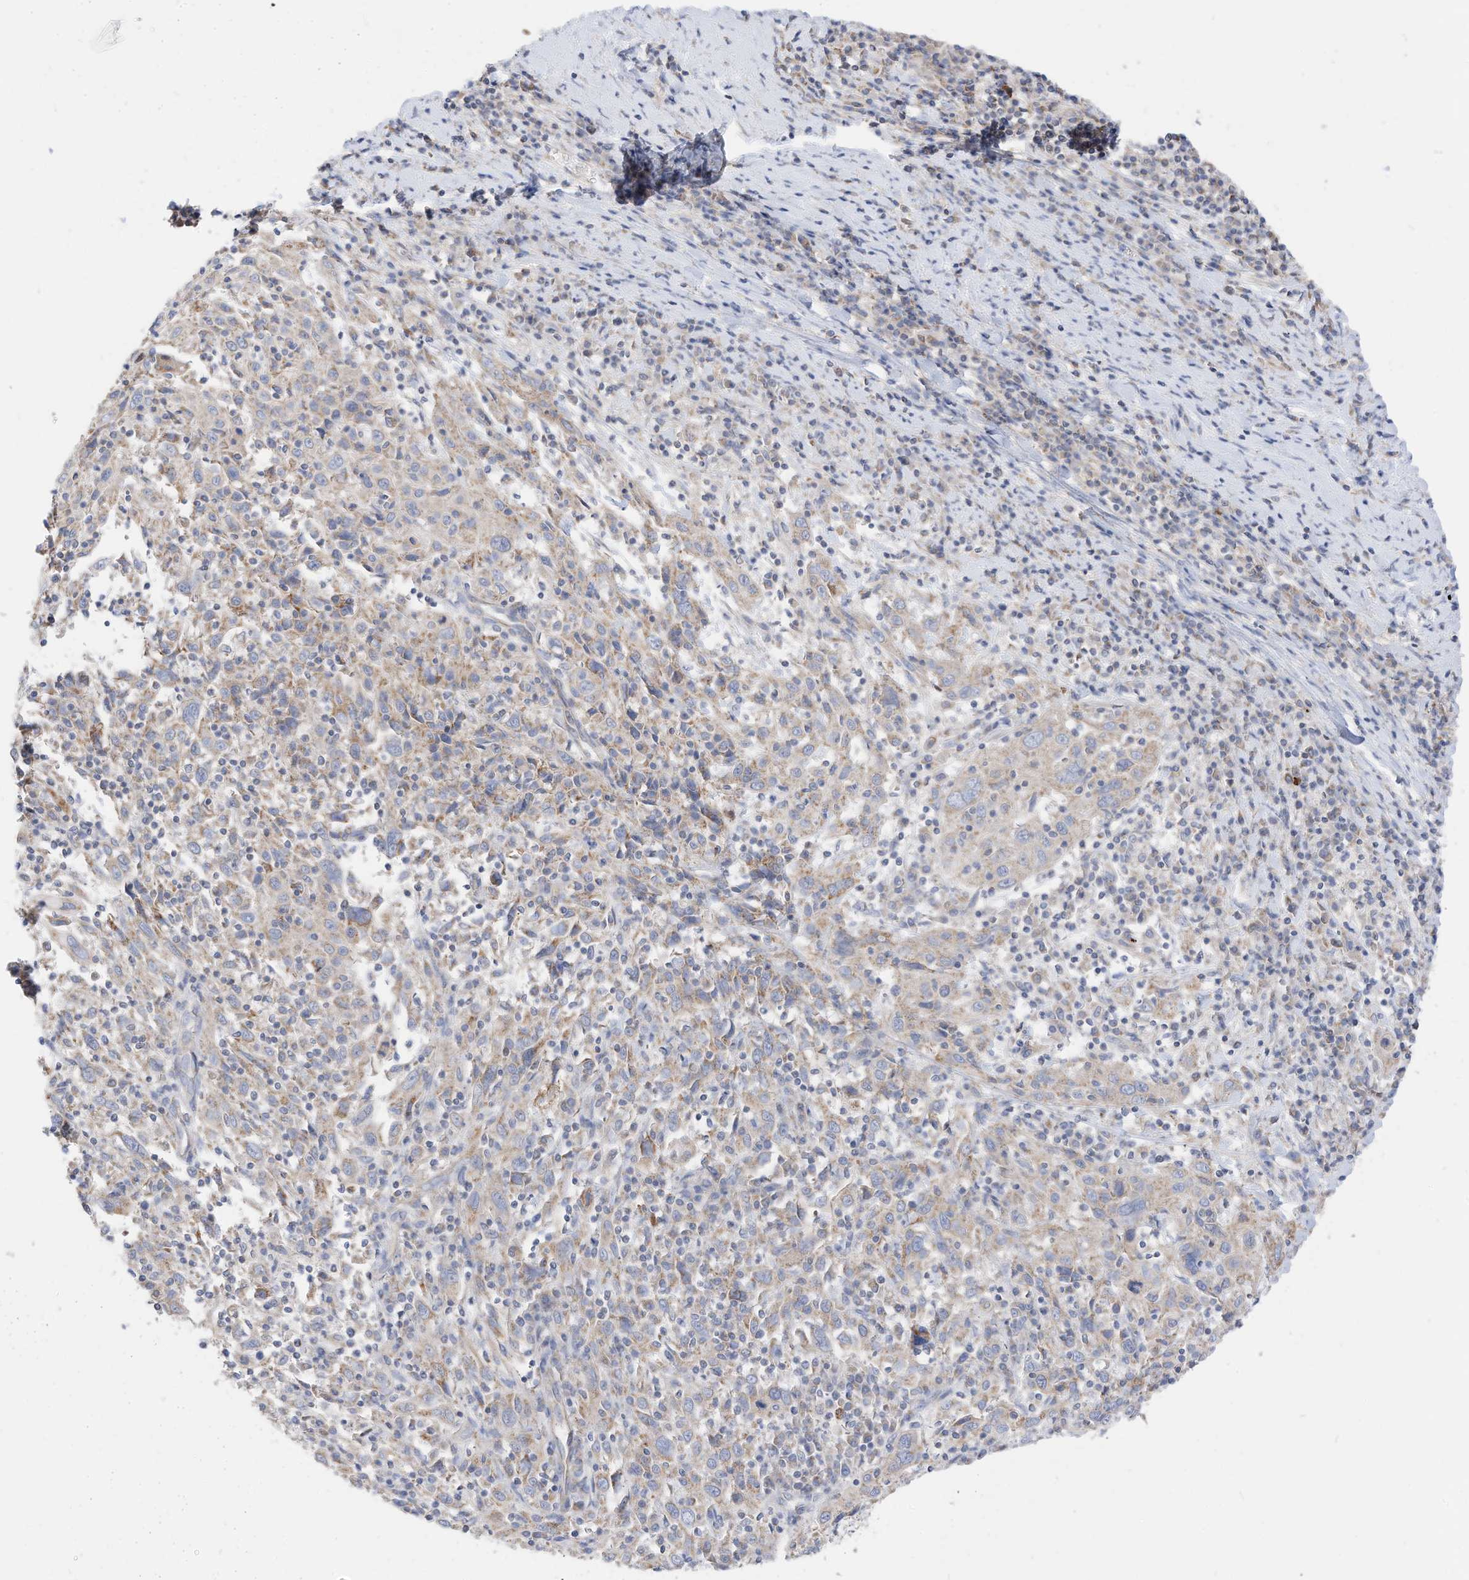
{"staining": {"intensity": "weak", "quantity": "<25%", "location": "cytoplasmic/membranous"}, "tissue": "cervical cancer", "cell_type": "Tumor cells", "image_type": "cancer", "snomed": [{"axis": "morphology", "description": "Squamous cell carcinoma, NOS"}, {"axis": "topography", "description": "Cervix"}], "caption": "Immunohistochemical staining of human cervical cancer (squamous cell carcinoma) exhibits no significant staining in tumor cells.", "gene": "RHOH", "patient": {"sex": "female", "age": 46}}